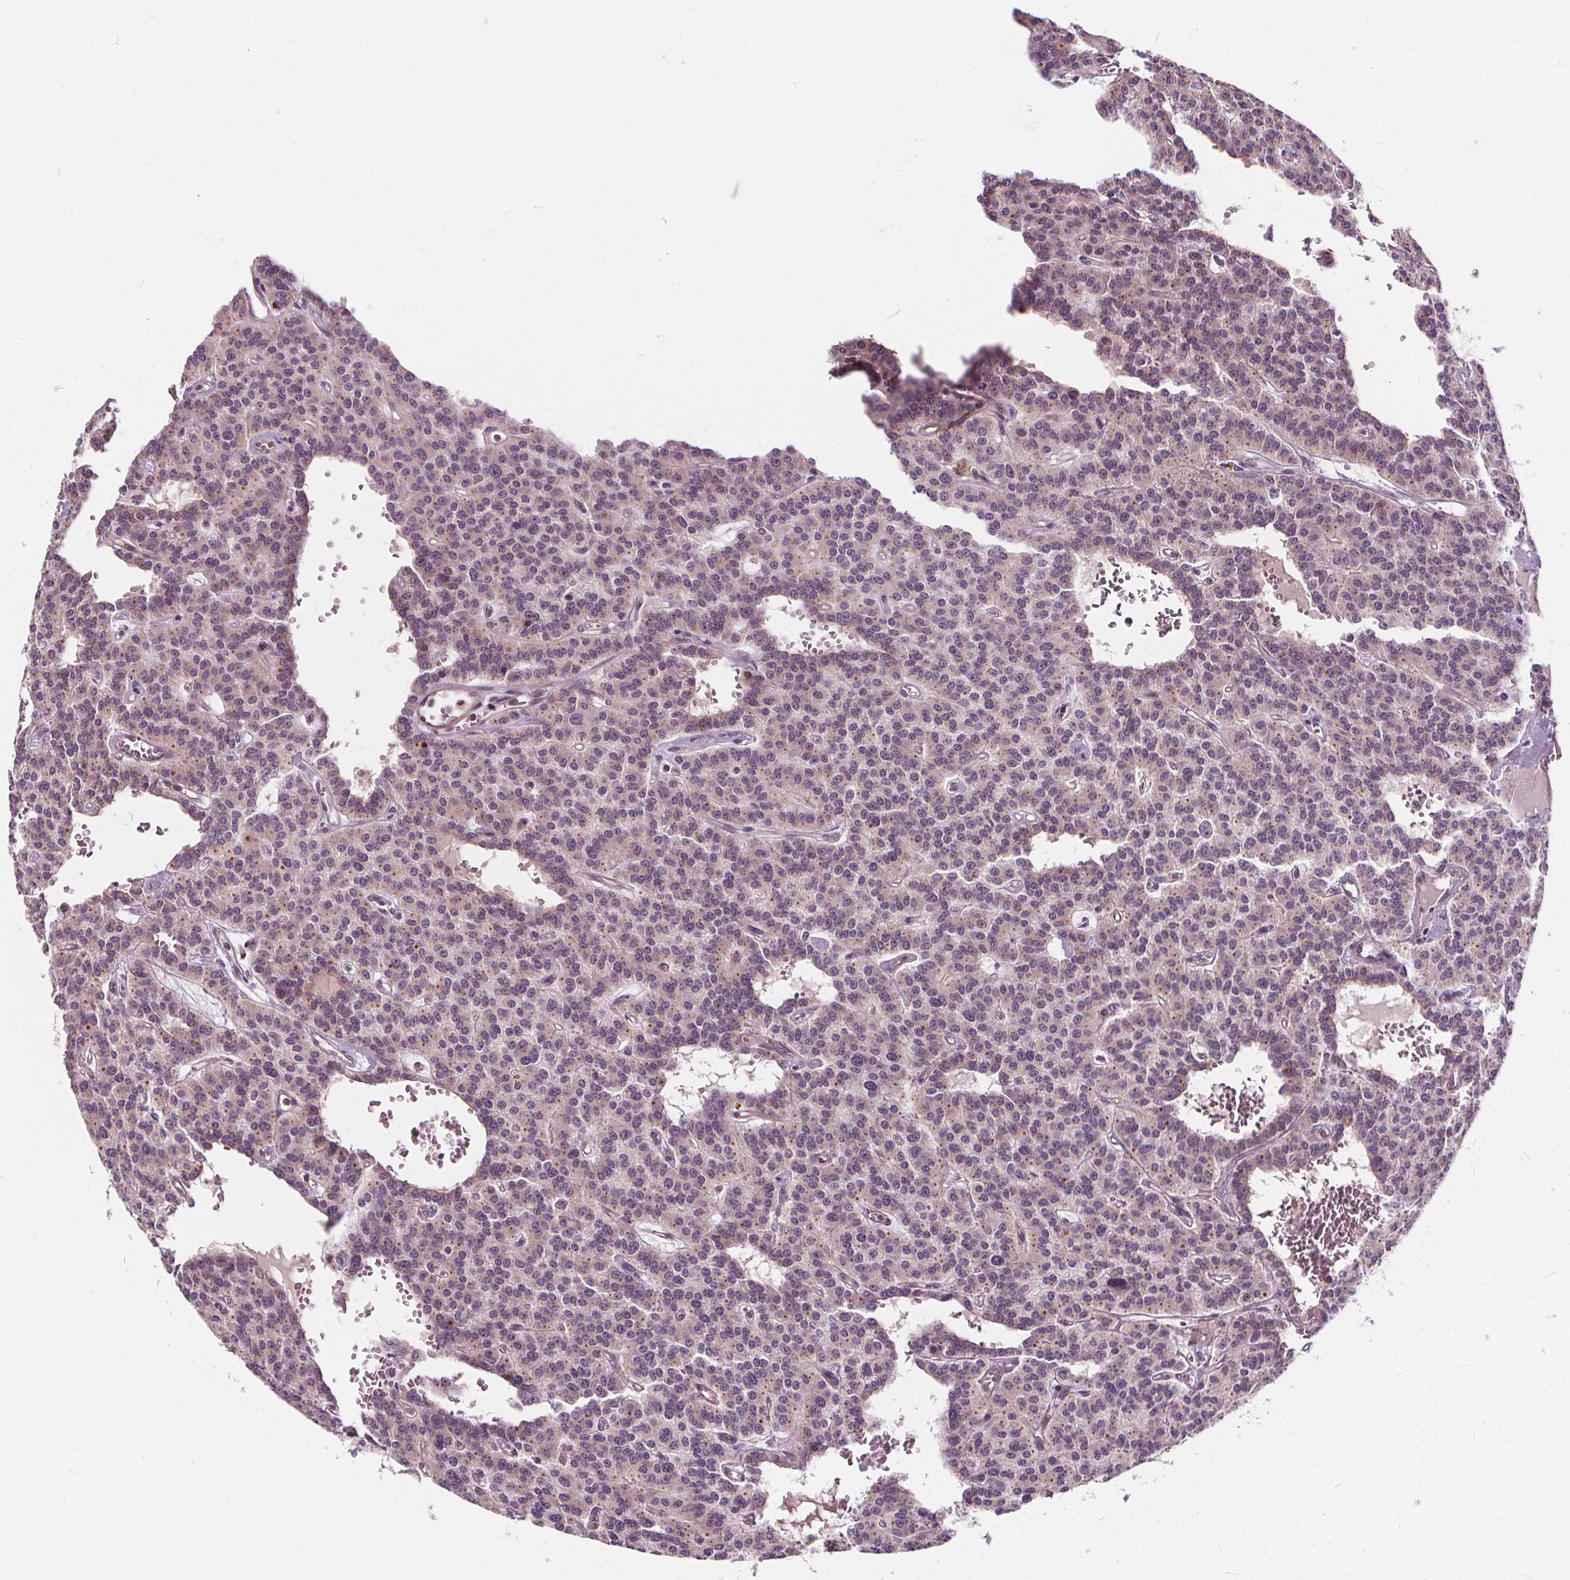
{"staining": {"intensity": "negative", "quantity": "none", "location": "none"}, "tissue": "carcinoid", "cell_type": "Tumor cells", "image_type": "cancer", "snomed": [{"axis": "morphology", "description": "Carcinoid, malignant, NOS"}, {"axis": "topography", "description": "Lung"}], "caption": "A histopathology image of carcinoid stained for a protein shows no brown staining in tumor cells.", "gene": "INPP5E", "patient": {"sex": "female", "age": 71}}